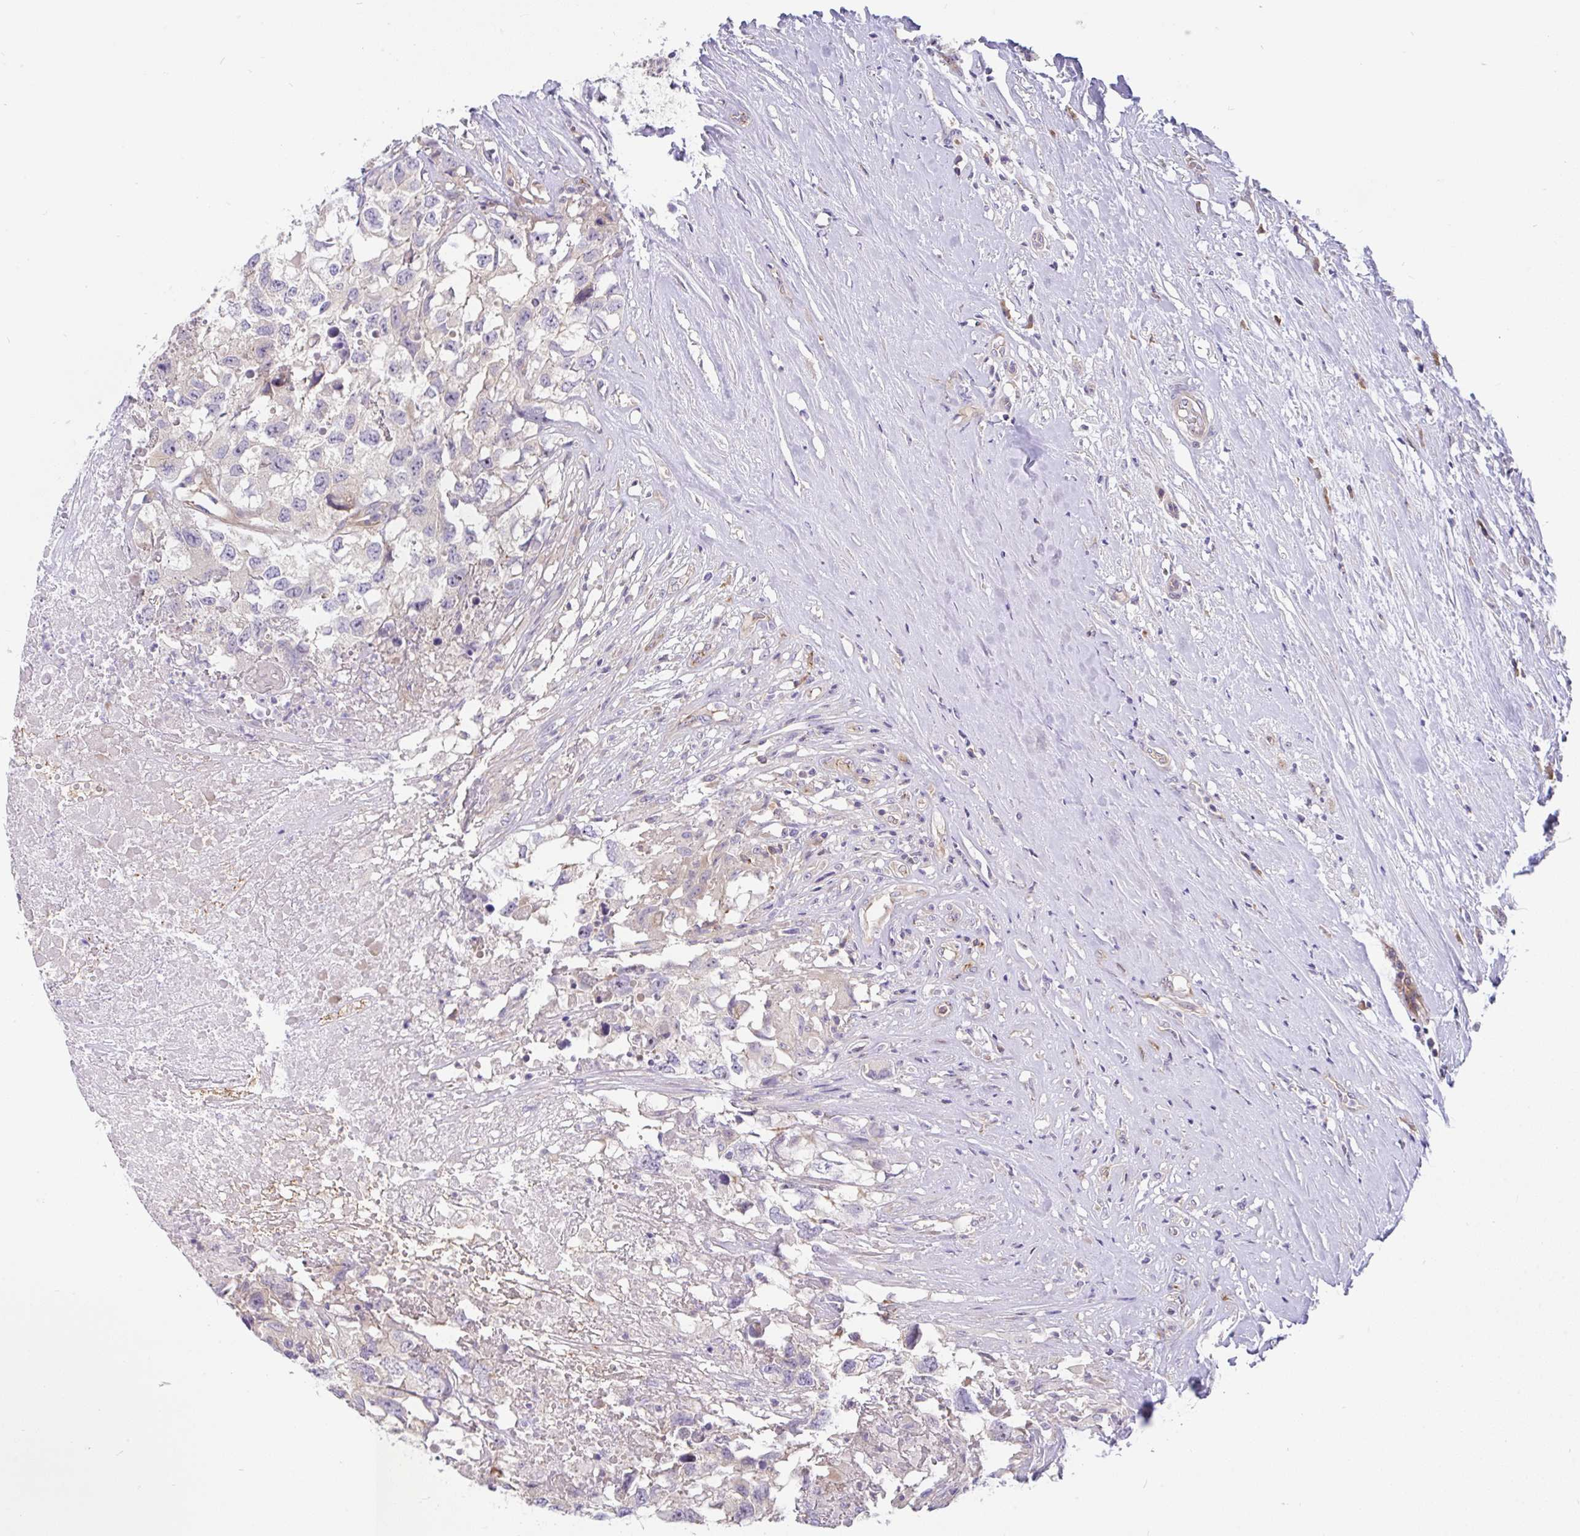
{"staining": {"intensity": "negative", "quantity": "none", "location": "none"}, "tissue": "testis cancer", "cell_type": "Tumor cells", "image_type": "cancer", "snomed": [{"axis": "morphology", "description": "Carcinoma, Embryonal, NOS"}, {"axis": "topography", "description": "Testis"}], "caption": "Tumor cells are negative for protein expression in human testis embryonal carcinoma.", "gene": "LRRC26", "patient": {"sex": "male", "age": 83}}